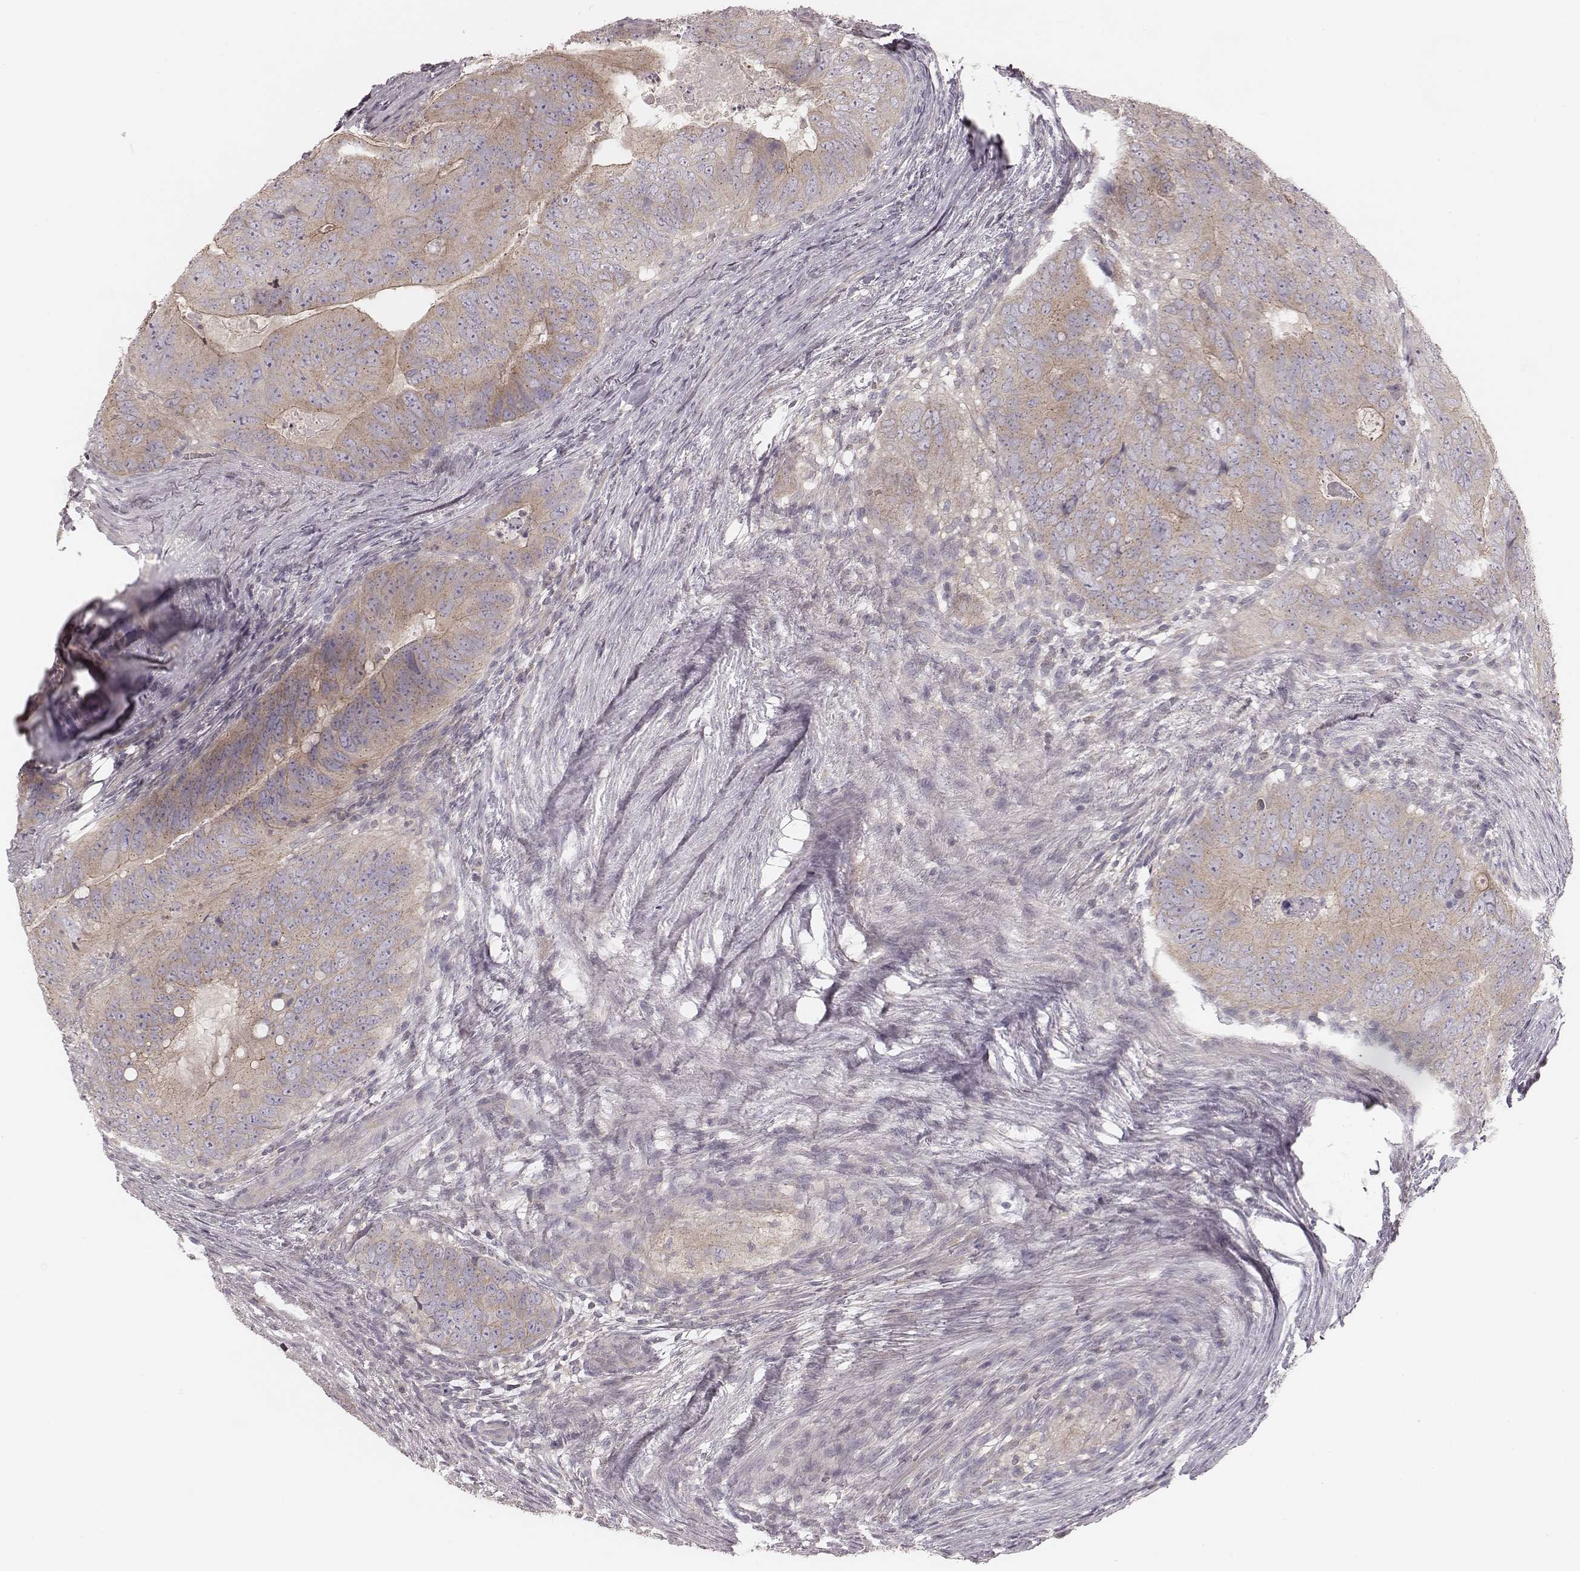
{"staining": {"intensity": "weak", "quantity": ">75%", "location": "cytoplasmic/membranous"}, "tissue": "colorectal cancer", "cell_type": "Tumor cells", "image_type": "cancer", "snomed": [{"axis": "morphology", "description": "Adenocarcinoma, NOS"}, {"axis": "topography", "description": "Colon"}], "caption": "This photomicrograph shows colorectal adenocarcinoma stained with IHC to label a protein in brown. The cytoplasmic/membranous of tumor cells show weak positivity for the protein. Nuclei are counter-stained blue.", "gene": "TDRD5", "patient": {"sex": "male", "age": 79}}